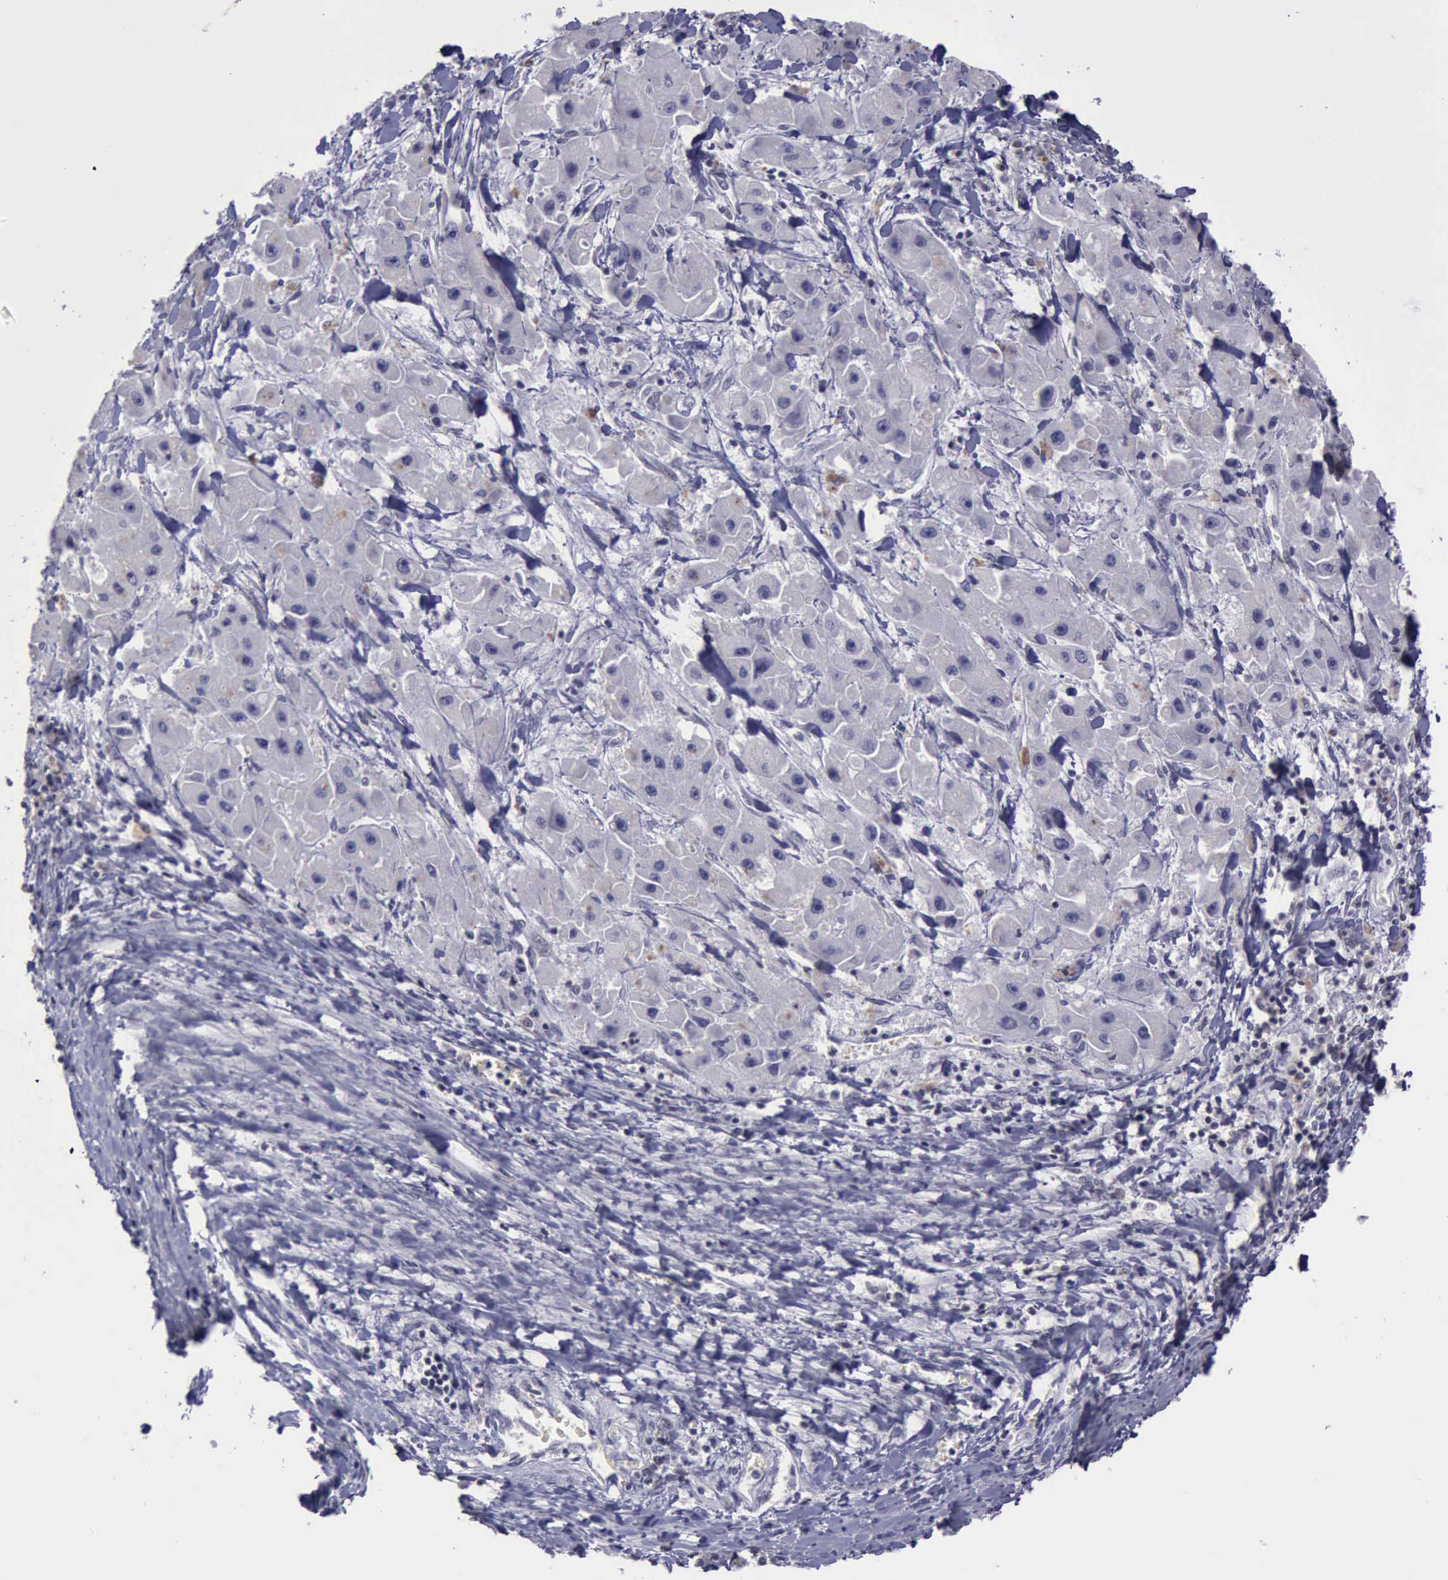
{"staining": {"intensity": "negative", "quantity": "none", "location": "none"}, "tissue": "liver cancer", "cell_type": "Tumor cells", "image_type": "cancer", "snomed": [{"axis": "morphology", "description": "Carcinoma, Hepatocellular, NOS"}, {"axis": "topography", "description": "Liver"}], "caption": "There is no significant staining in tumor cells of hepatocellular carcinoma (liver). (DAB (3,3'-diaminobenzidine) immunohistochemistry (IHC), high magnification).", "gene": "YY1", "patient": {"sex": "male", "age": 24}}